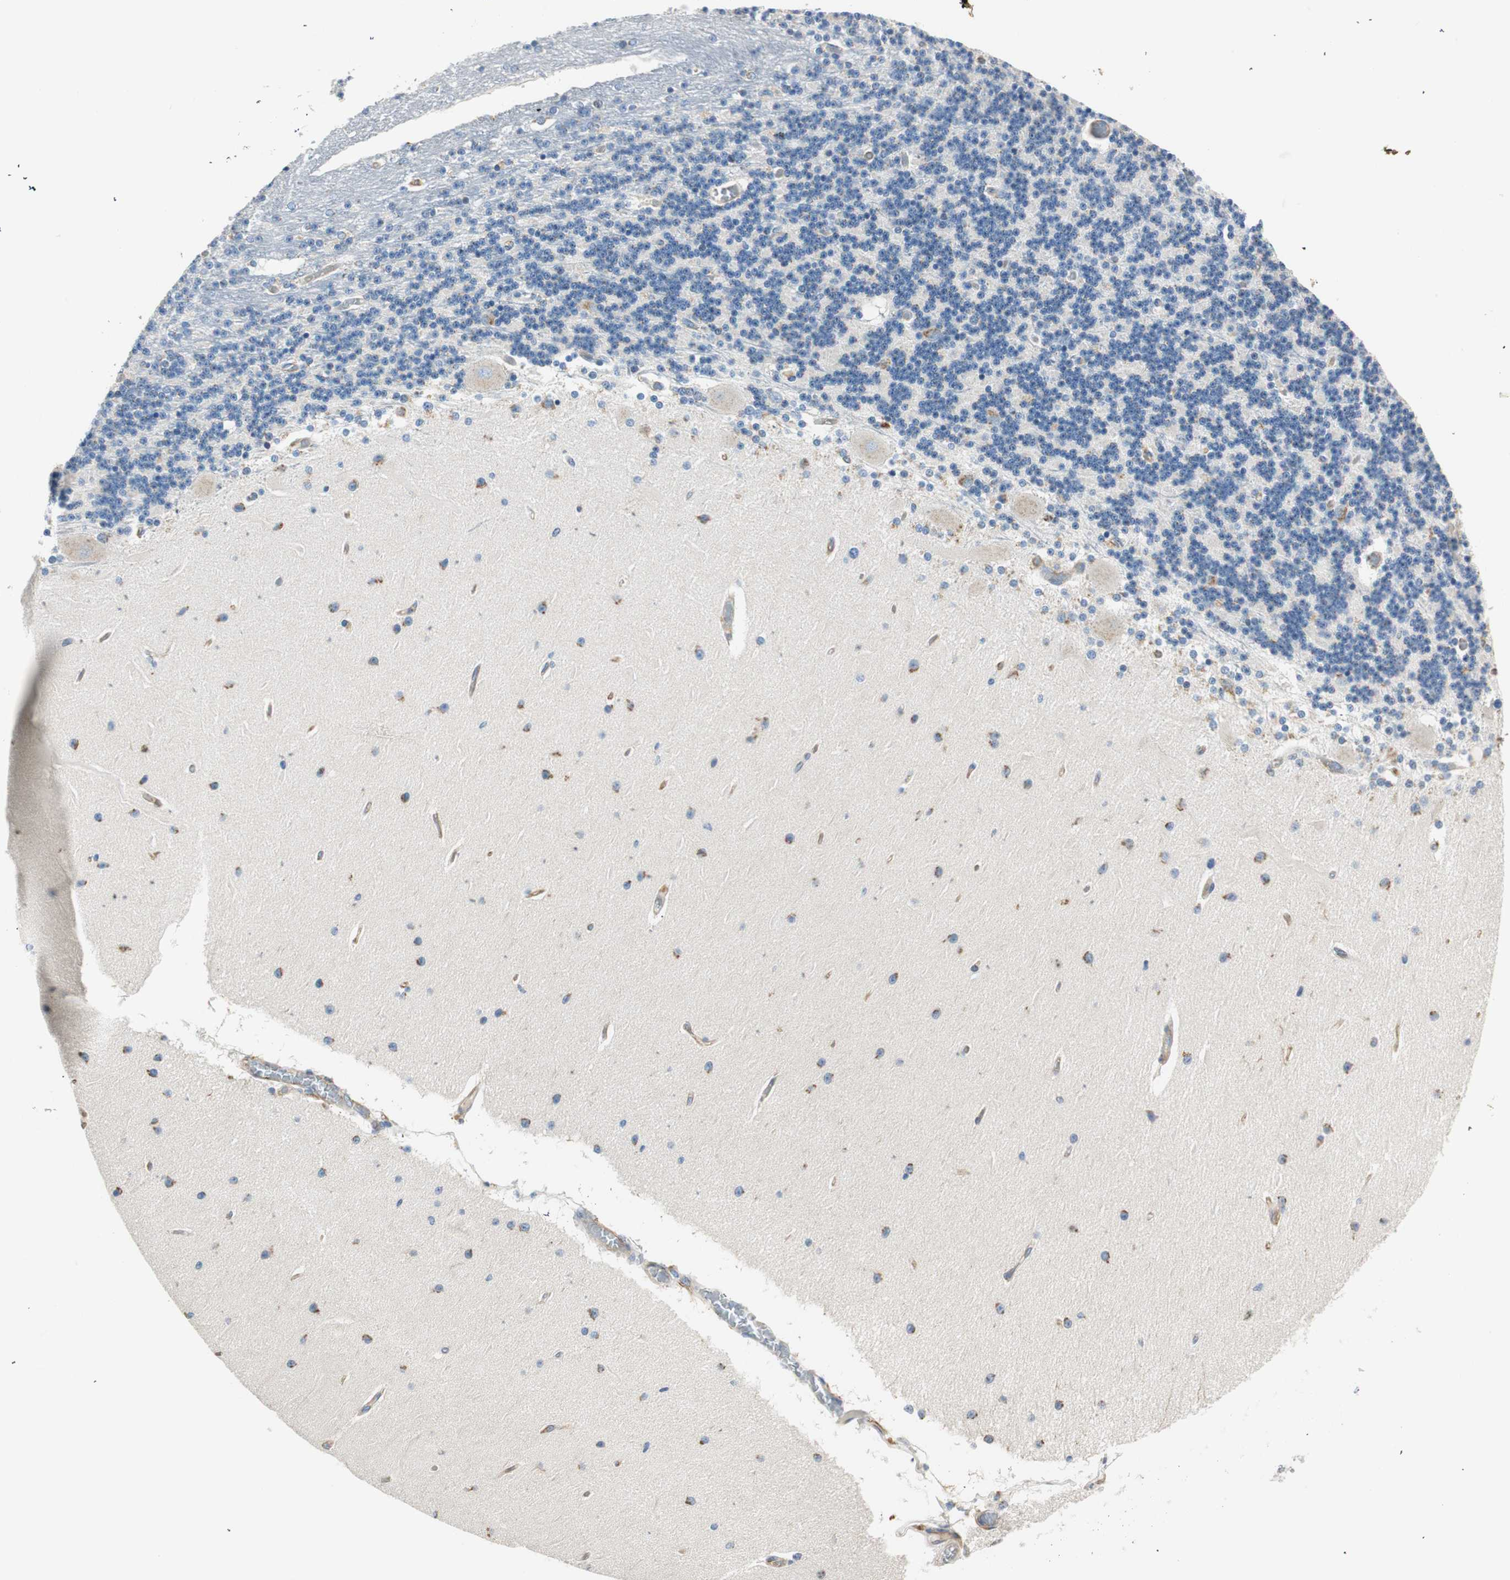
{"staining": {"intensity": "moderate", "quantity": "<25%", "location": "cytoplasmic/membranous"}, "tissue": "cerebellum", "cell_type": "Cells in granular layer", "image_type": "normal", "snomed": [{"axis": "morphology", "description": "Normal tissue, NOS"}, {"axis": "topography", "description": "Cerebellum"}], "caption": "The image displays a brown stain indicating the presence of a protein in the cytoplasmic/membranous of cells in granular layer in cerebellum. The staining is performed using DAB brown chromogen to label protein expression. The nuclei are counter-stained blue using hematoxylin.", "gene": "TMF1", "patient": {"sex": "female", "age": 54}}